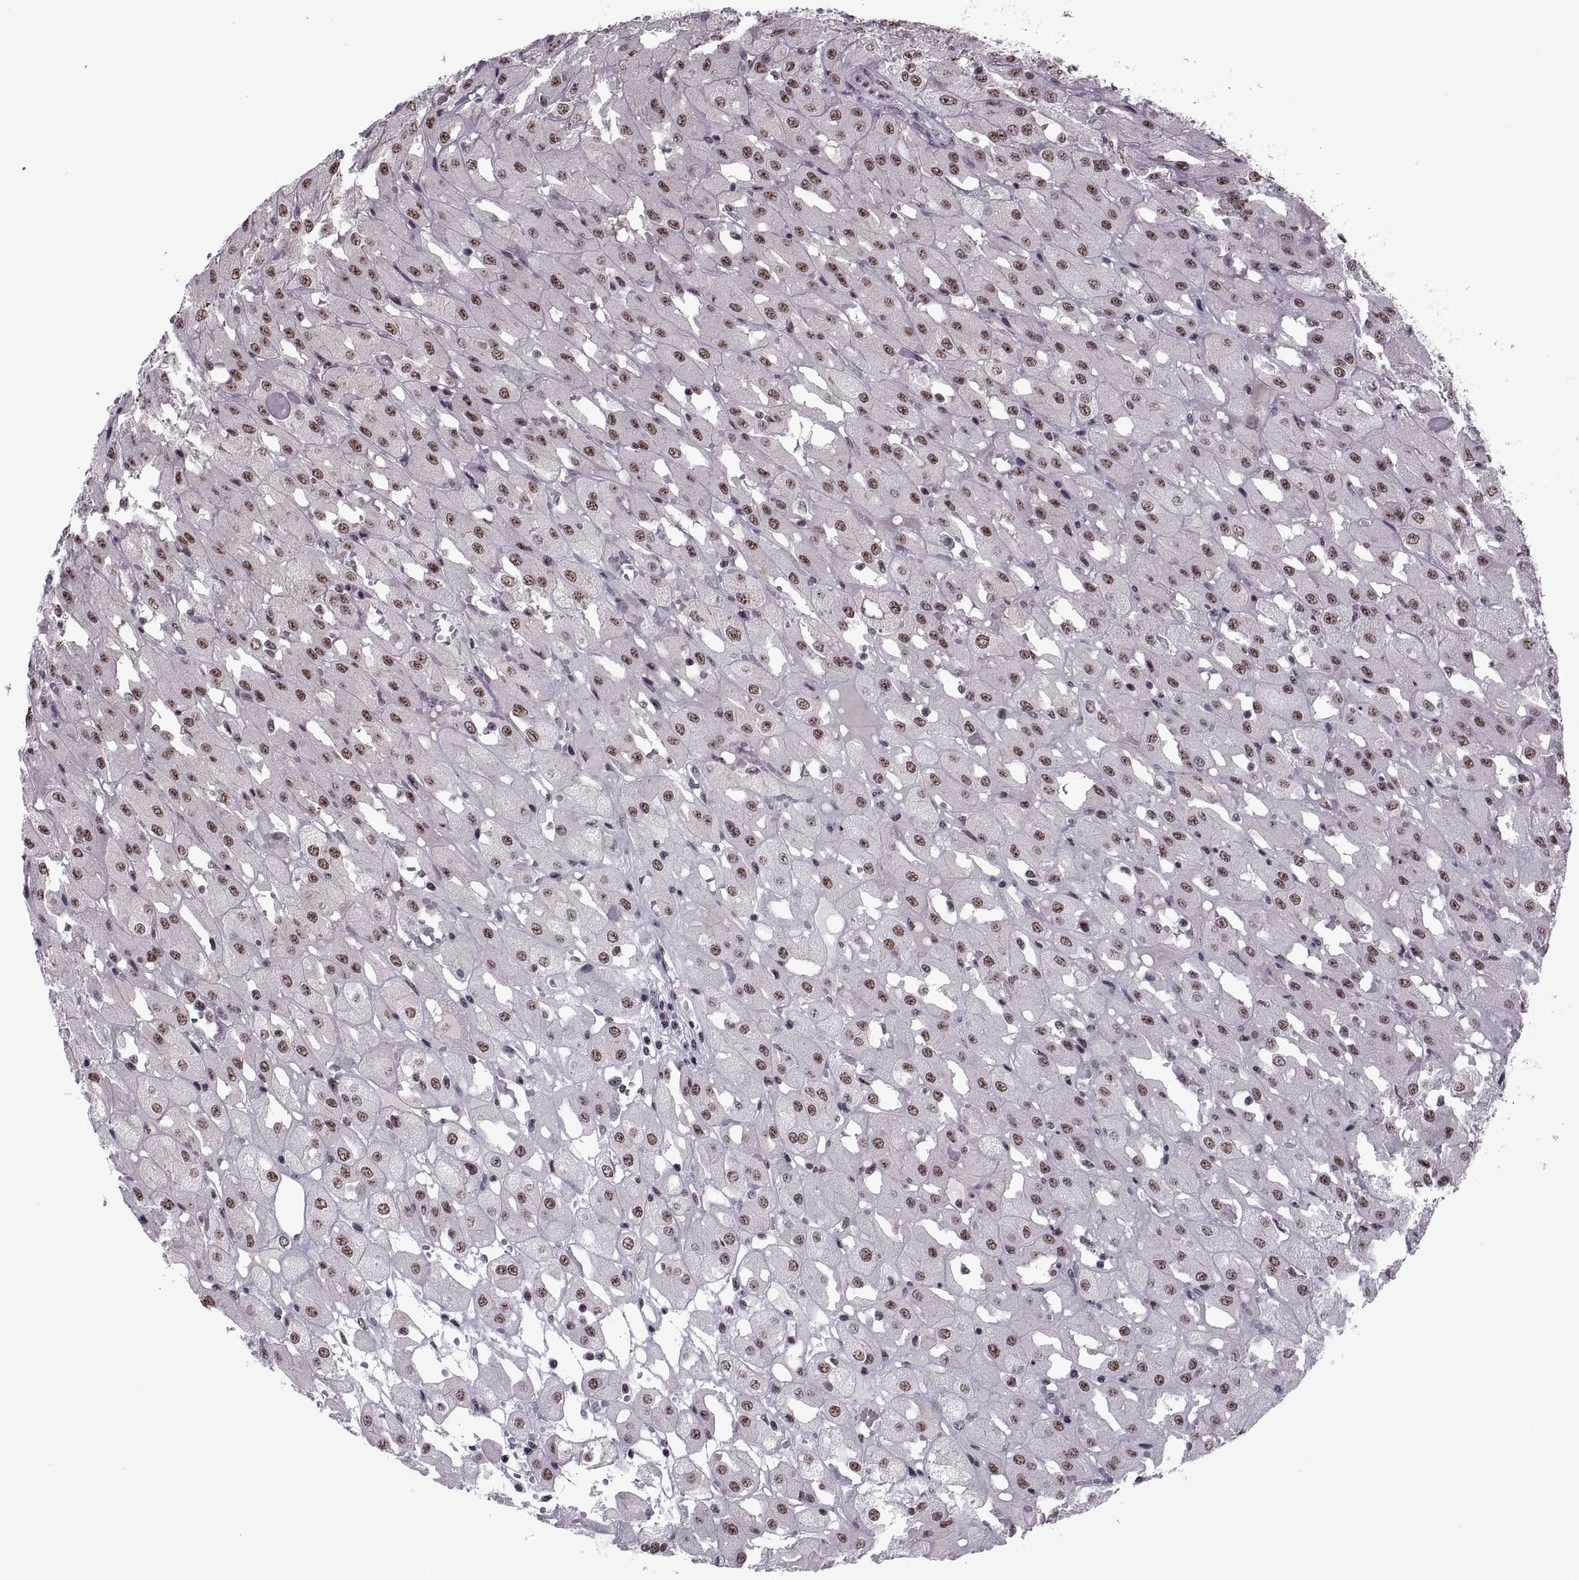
{"staining": {"intensity": "moderate", "quantity": ">75%", "location": "nuclear"}, "tissue": "renal cancer", "cell_type": "Tumor cells", "image_type": "cancer", "snomed": [{"axis": "morphology", "description": "Adenocarcinoma, NOS"}, {"axis": "topography", "description": "Kidney"}], "caption": "Protein expression analysis of human renal cancer (adenocarcinoma) reveals moderate nuclear positivity in approximately >75% of tumor cells. The protein is shown in brown color, while the nuclei are stained blue.", "gene": "MAGEA4", "patient": {"sex": "male", "age": 72}}